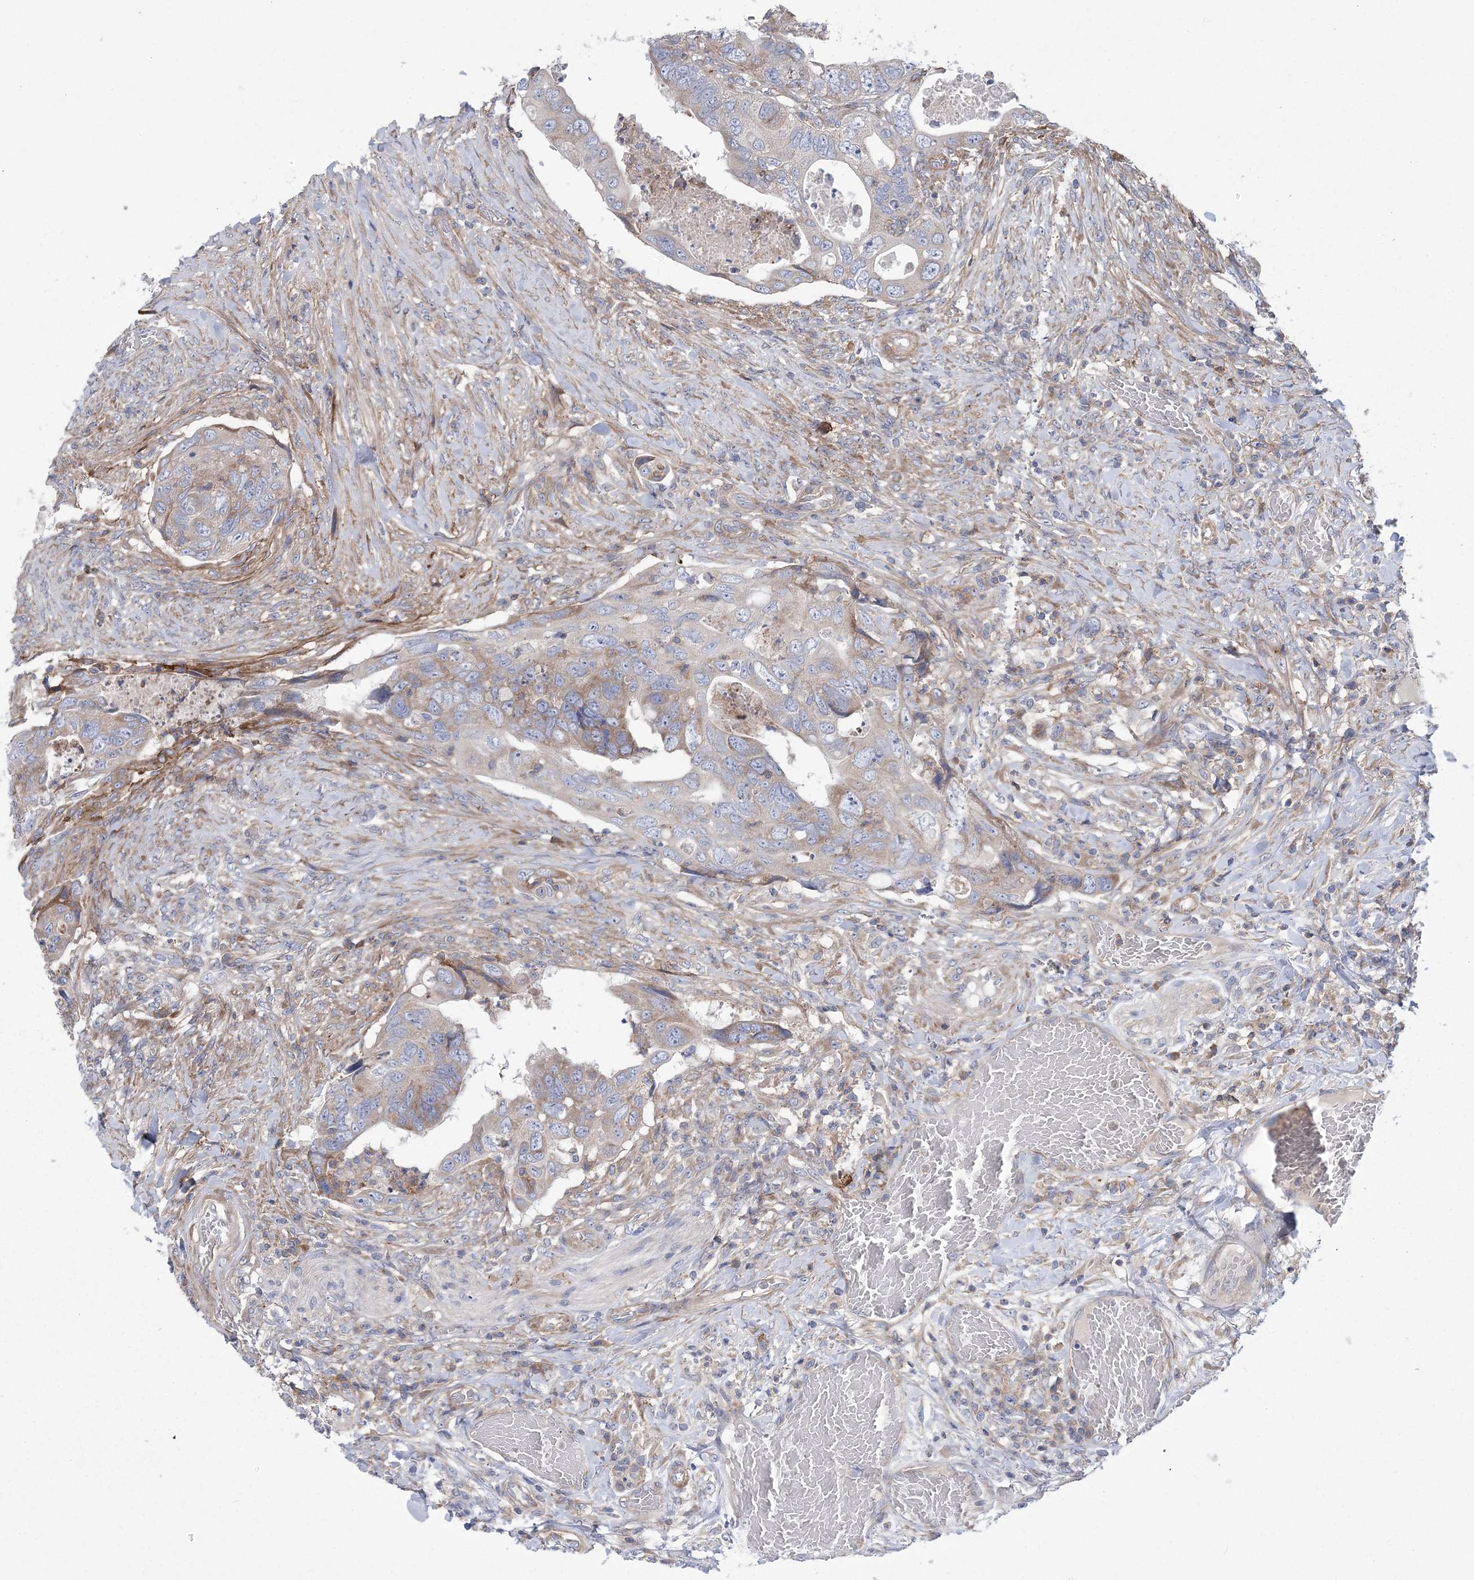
{"staining": {"intensity": "weak", "quantity": "25%-75%", "location": "cytoplasmic/membranous"}, "tissue": "colorectal cancer", "cell_type": "Tumor cells", "image_type": "cancer", "snomed": [{"axis": "morphology", "description": "Adenocarcinoma, NOS"}, {"axis": "topography", "description": "Rectum"}], "caption": "Human colorectal adenocarcinoma stained with a brown dye shows weak cytoplasmic/membranous positive staining in approximately 25%-75% of tumor cells.", "gene": "ARSJ", "patient": {"sex": "male", "age": 63}}